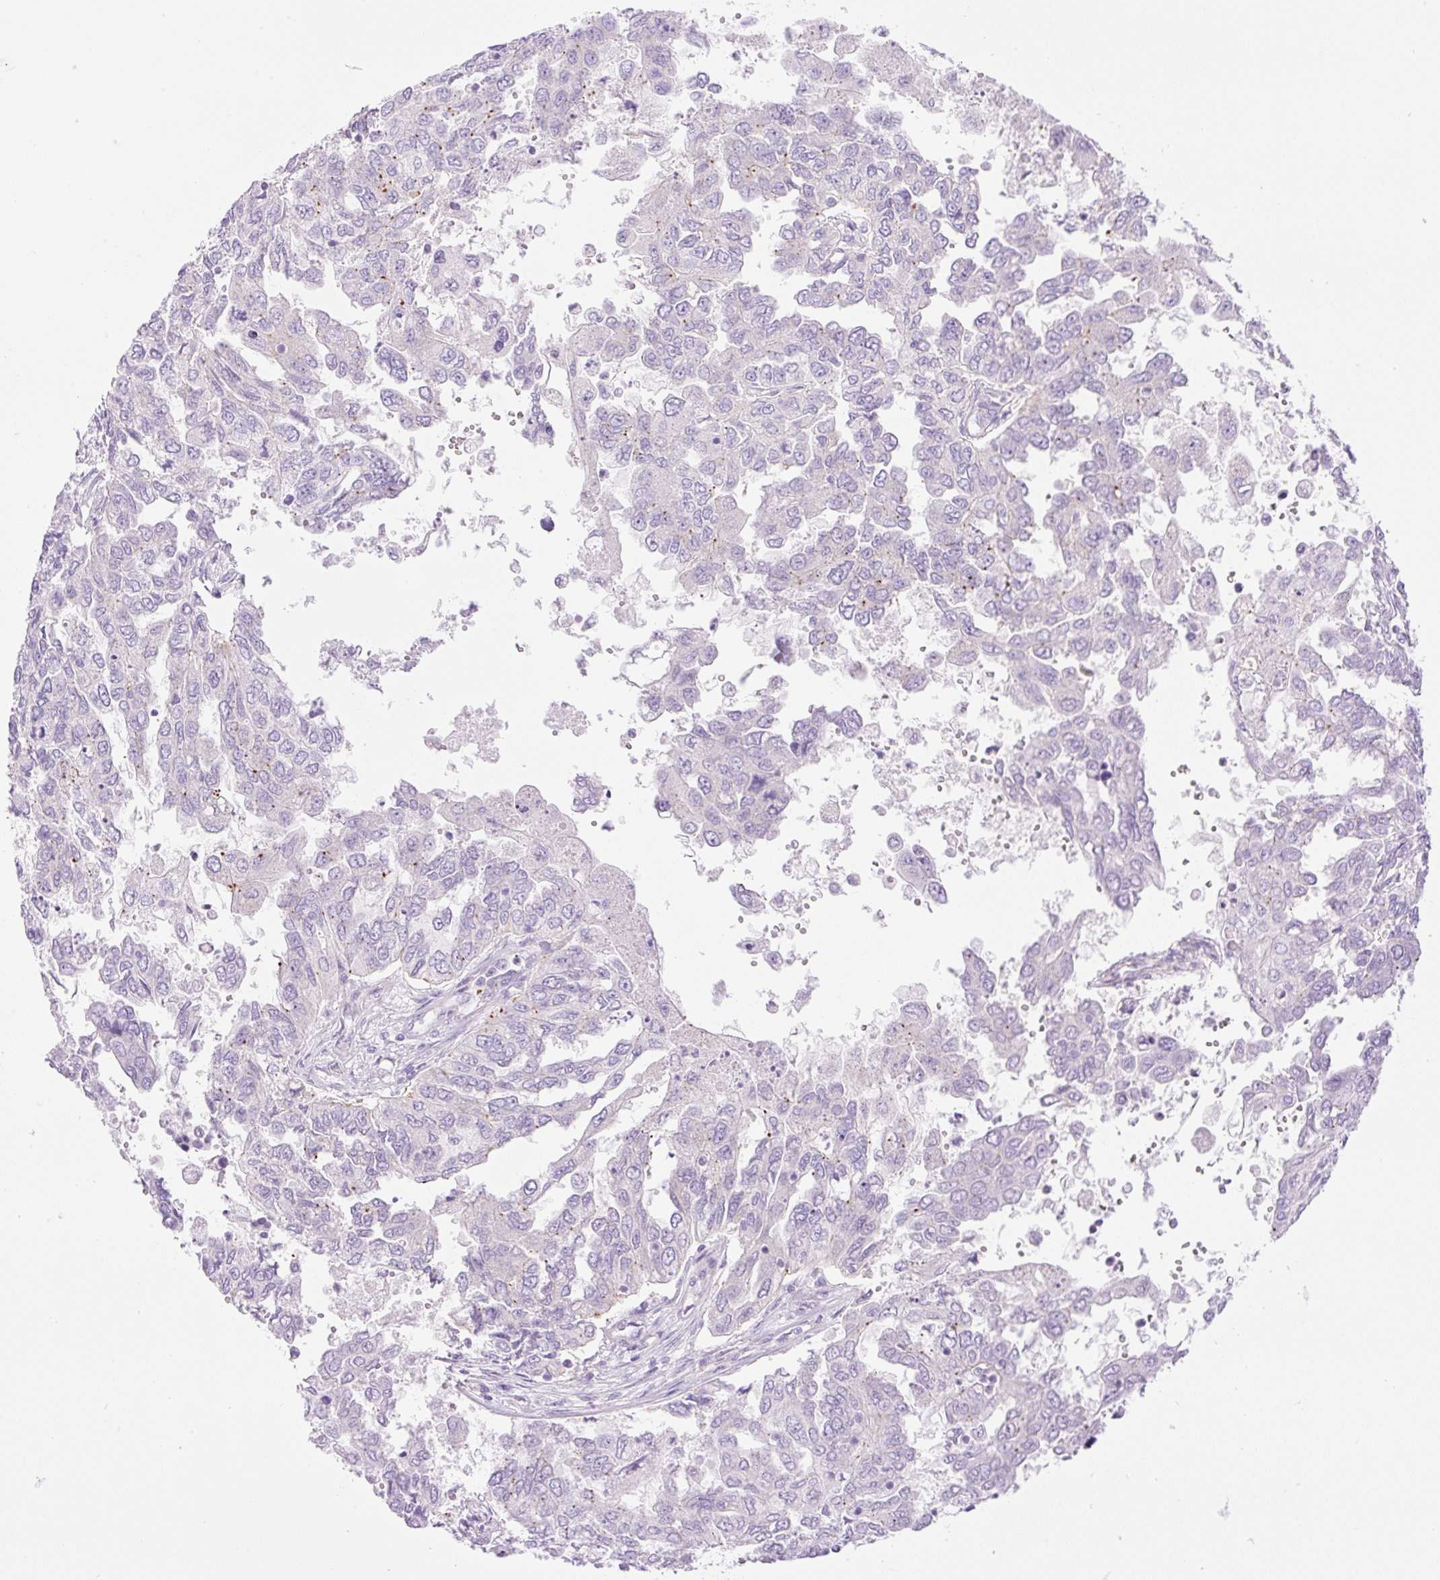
{"staining": {"intensity": "negative", "quantity": "none", "location": "none"}, "tissue": "ovarian cancer", "cell_type": "Tumor cells", "image_type": "cancer", "snomed": [{"axis": "morphology", "description": "Cystadenocarcinoma, serous, NOS"}, {"axis": "topography", "description": "Ovary"}], "caption": "Tumor cells are negative for protein expression in human serous cystadenocarcinoma (ovarian).", "gene": "EHD3", "patient": {"sex": "female", "age": 53}}